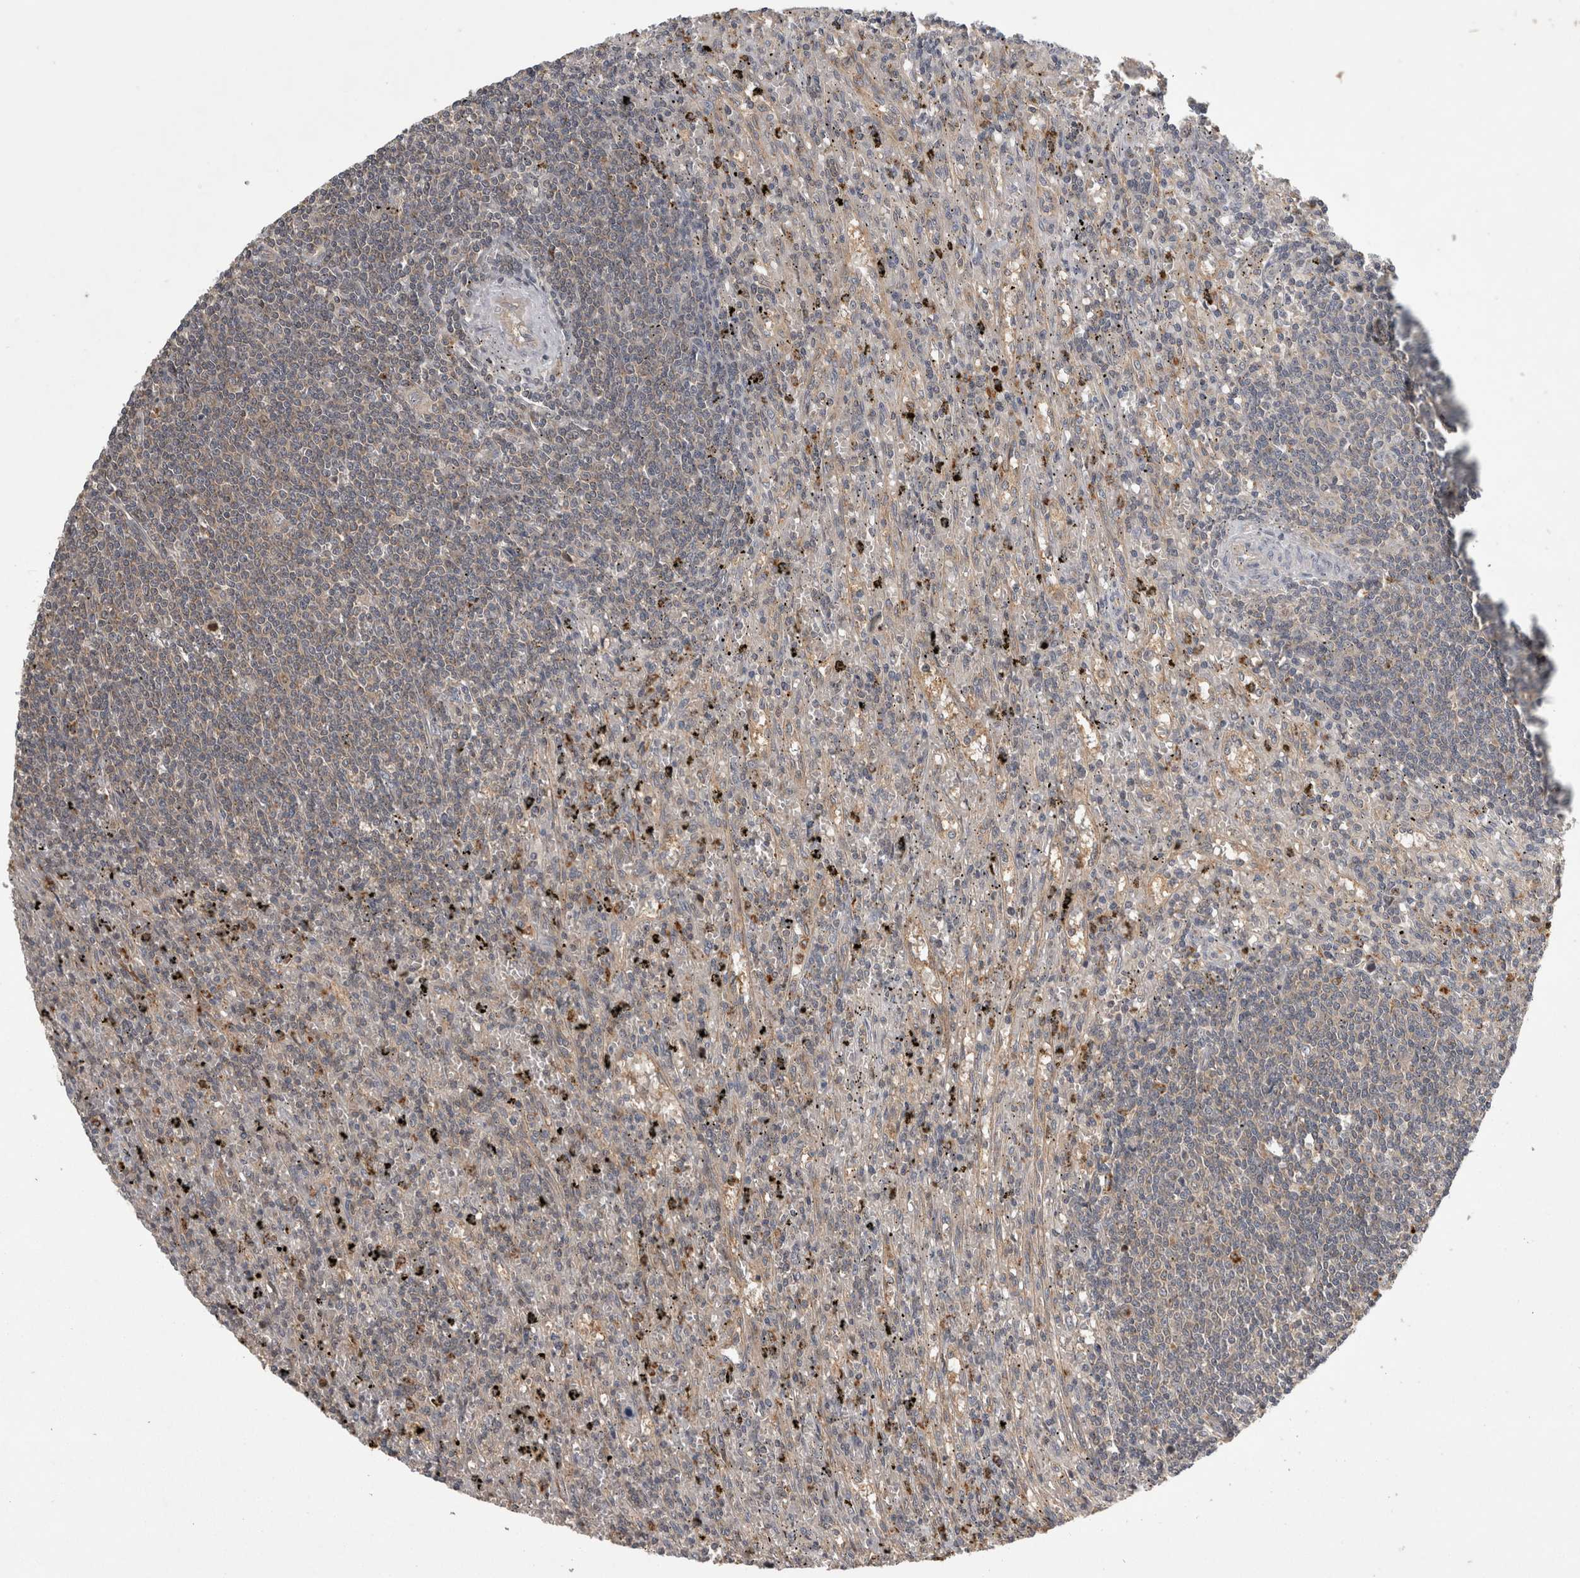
{"staining": {"intensity": "weak", "quantity": ">75%", "location": "cytoplasmic/membranous"}, "tissue": "lymphoma", "cell_type": "Tumor cells", "image_type": "cancer", "snomed": [{"axis": "morphology", "description": "Malignant lymphoma, non-Hodgkin's type, Low grade"}, {"axis": "topography", "description": "Spleen"}], "caption": "A brown stain highlights weak cytoplasmic/membranous positivity of a protein in human malignant lymphoma, non-Hodgkin's type (low-grade) tumor cells.", "gene": "TRMT61B", "patient": {"sex": "male", "age": 76}}